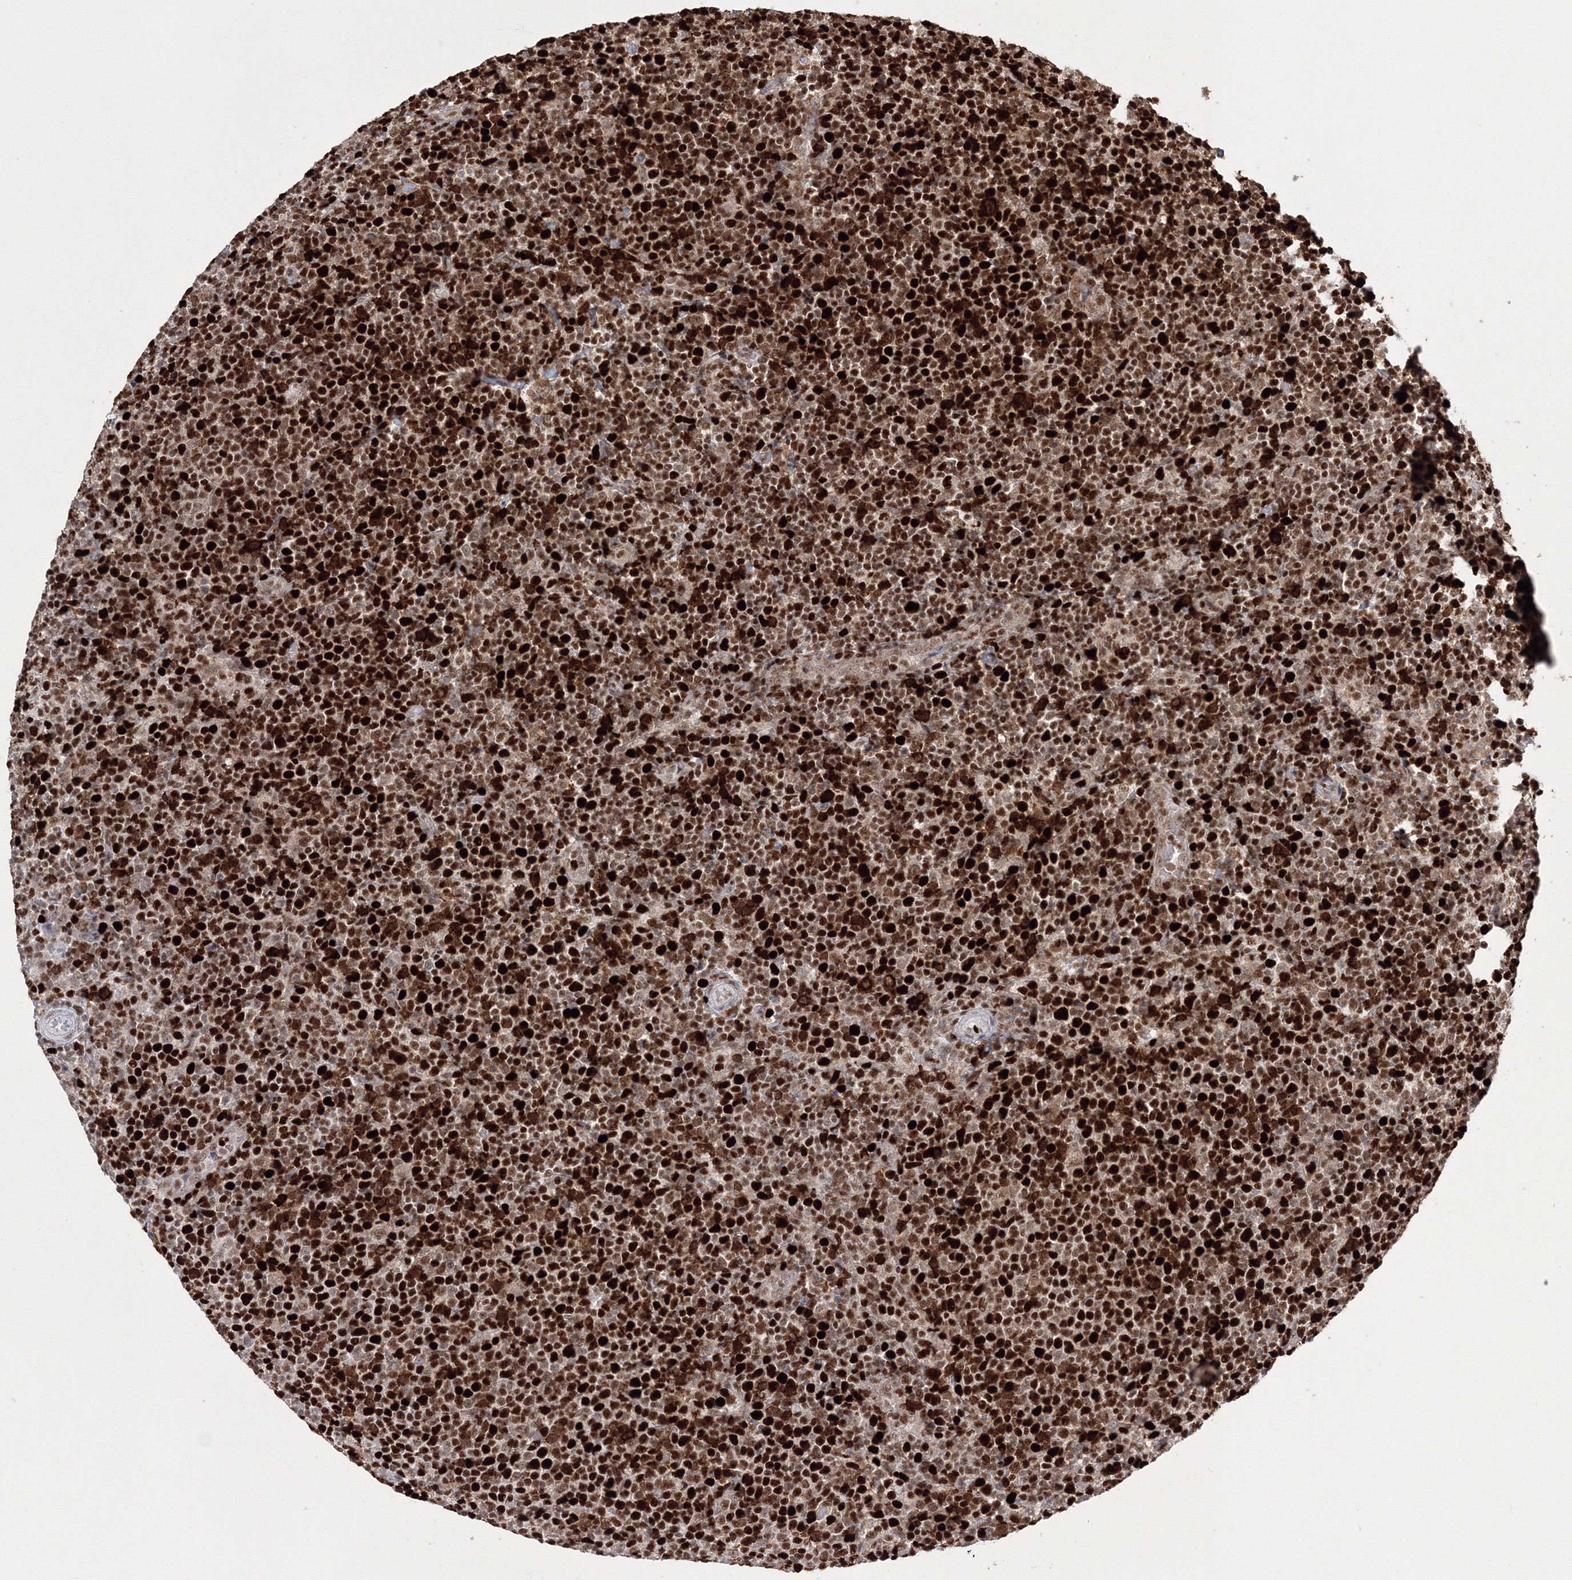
{"staining": {"intensity": "strong", "quantity": ">75%", "location": "nuclear"}, "tissue": "lymphoma", "cell_type": "Tumor cells", "image_type": "cancer", "snomed": [{"axis": "morphology", "description": "Malignant lymphoma, non-Hodgkin's type, High grade"}, {"axis": "topography", "description": "Lymph node"}], "caption": "High-magnification brightfield microscopy of lymphoma stained with DAB (3,3'-diaminobenzidine) (brown) and counterstained with hematoxylin (blue). tumor cells exhibit strong nuclear expression is identified in approximately>75% of cells.", "gene": "LIG1", "patient": {"sex": "male", "age": 61}}